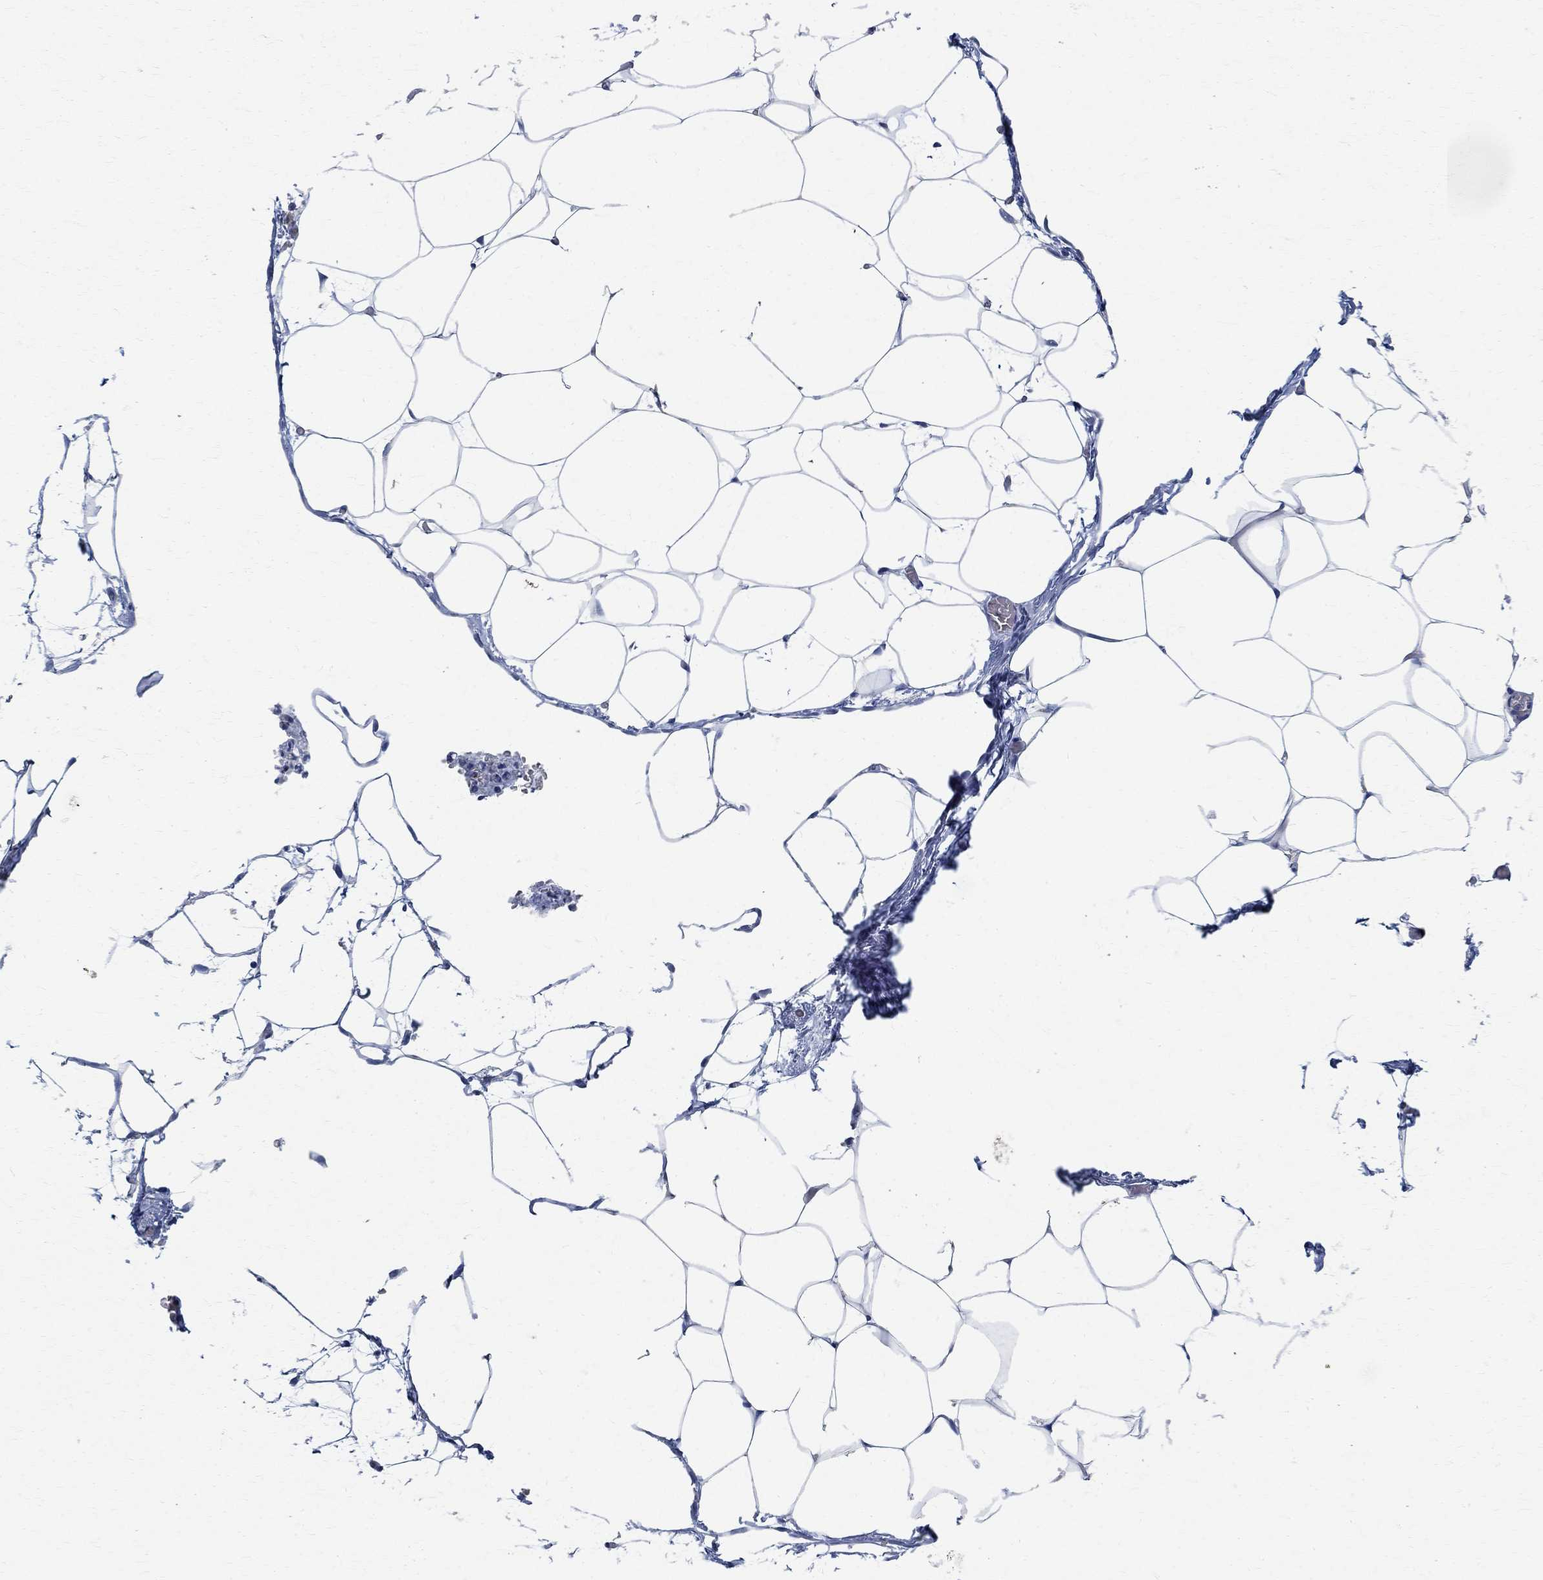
{"staining": {"intensity": "negative", "quantity": "none", "location": "none"}, "tissue": "adipose tissue", "cell_type": "Adipocytes", "image_type": "normal", "snomed": [{"axis": "morphology", "description": "Normal tissue, NOS"}, {"axis": "topography", "description": "Adipose tissue"}], "caption": "DAB immunohistochemical staining of normal adipose tissue shows no significant positivity in adipocytes.", "gene": "TMEM221", "patient": {"sex": "male", "age": 57}}